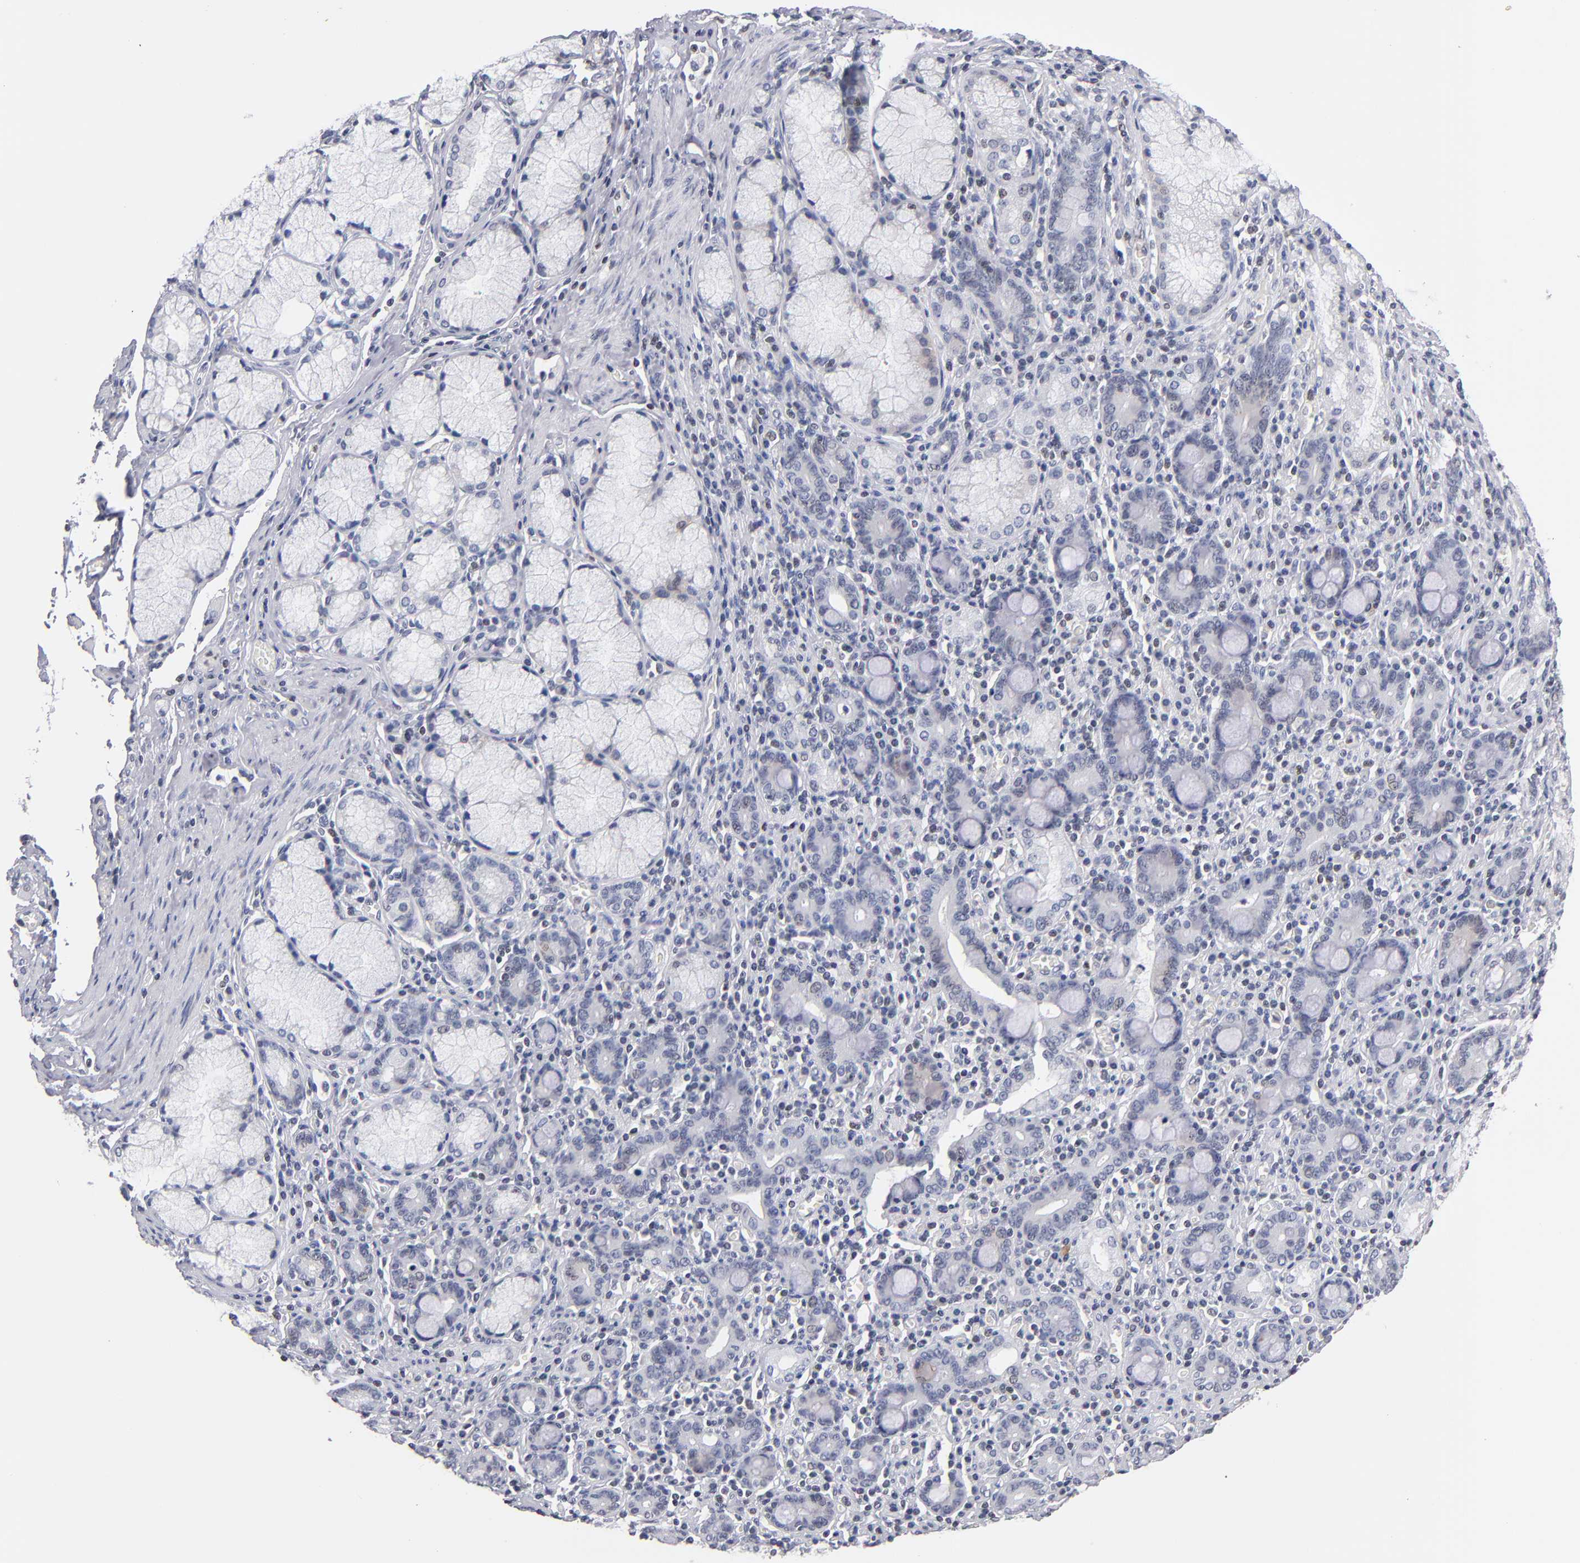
{"staining": {"intensity": "negative", "quantity": "none", "location": "none"}, "tissue": "pancreatic cancer", "cell_type": "Tumor cells", "image_type": "cancer", "snomed": [{"axis": "morphology", "description": "Adenocarcinoma, NOS"}, {"axis": "topography", "description": "Pancreas"}], "caption": "The immunohistochemistry image has no significant expression in tumor cells of pancreatic cancer (adenocarcinoma) tissue.", "gene": "ODF2", "patient": {"sex": "male", "age": 77}}